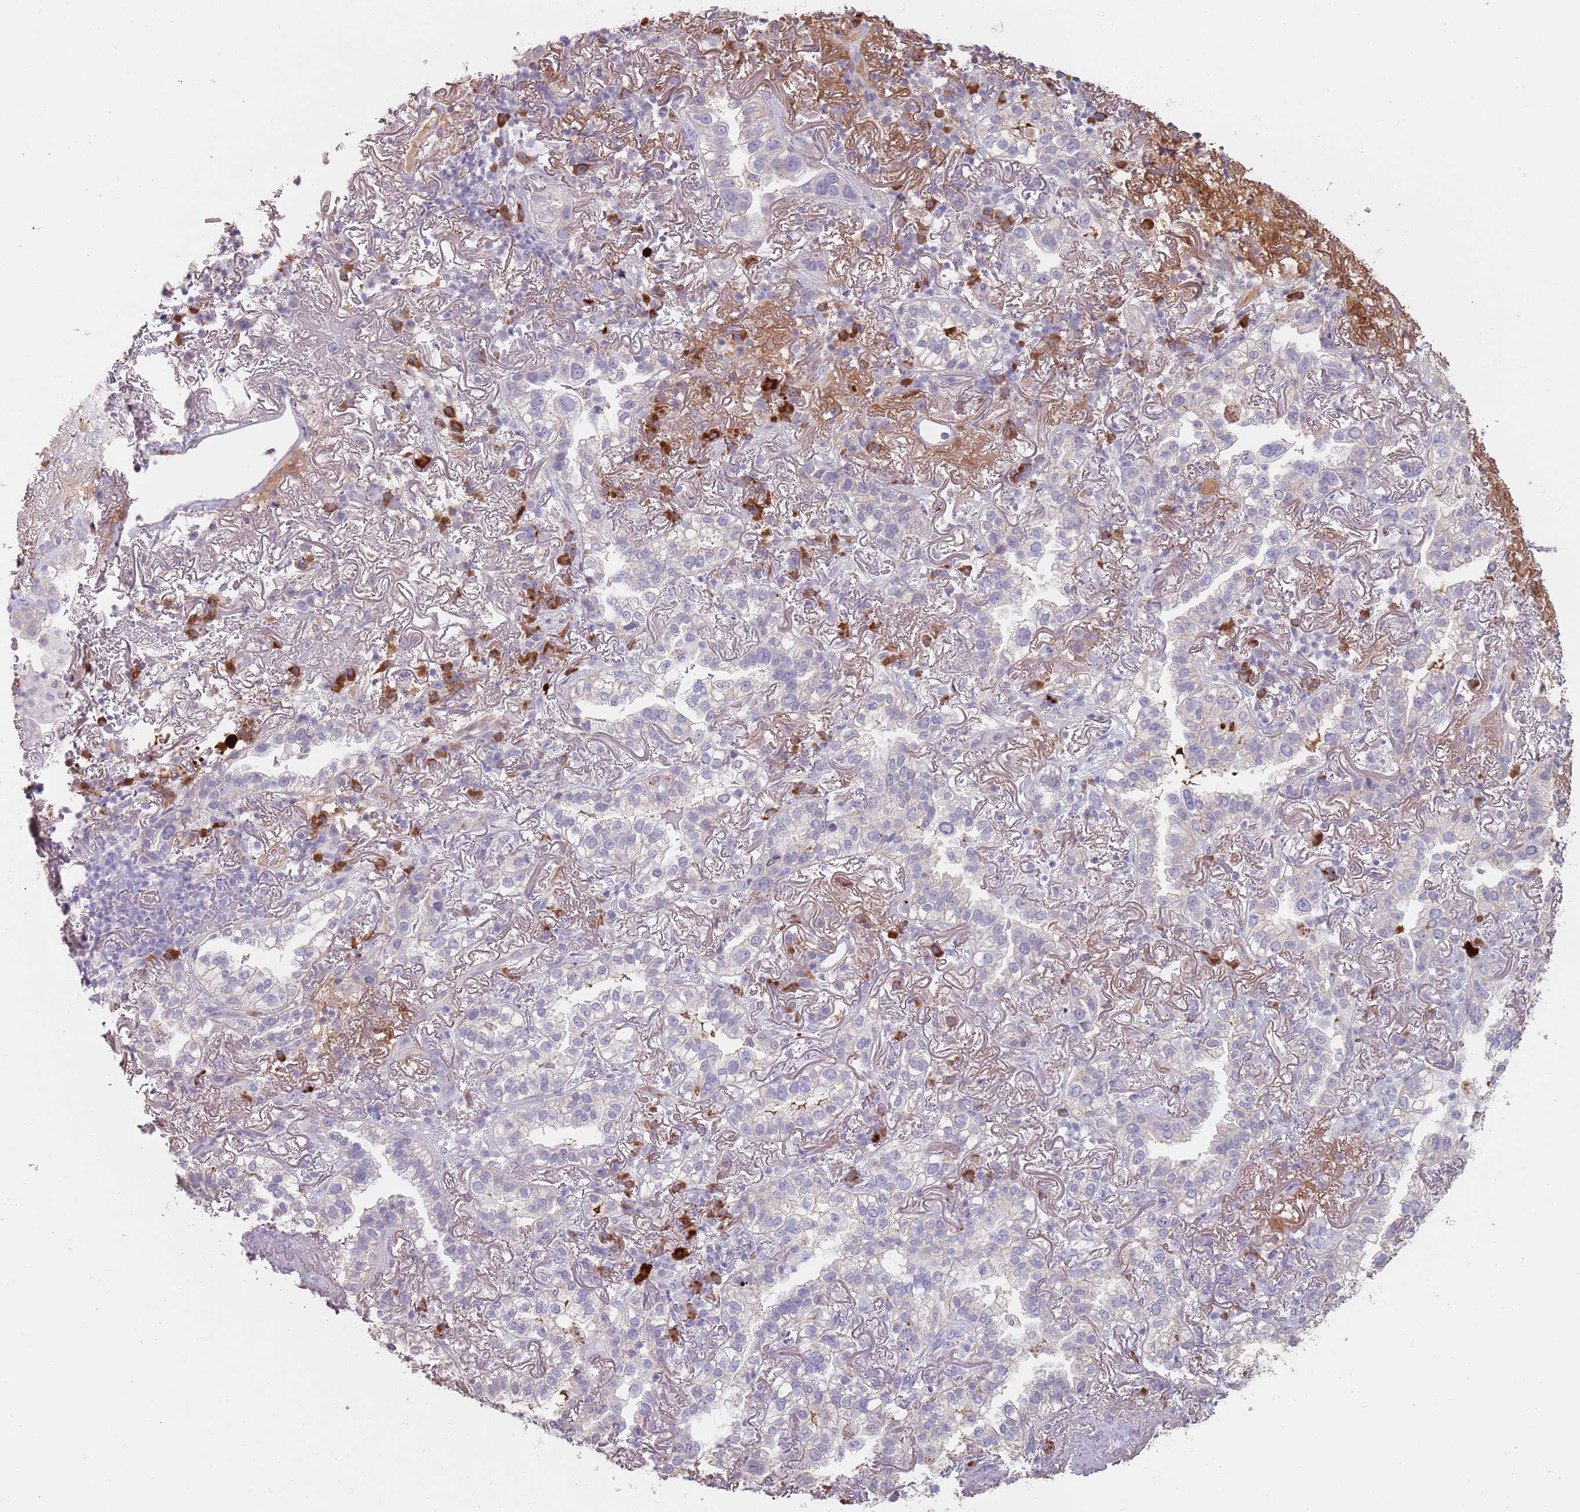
{"staining": {"intensity": "negative", "quantity": "none", "location": "none"}, "tissue": "lung cancer", "cell_type": "Tumor cells", "image_type": "cancer", "snomed": [{"axis": "morphology", "description": "Adenocarcinoma, NOS"}, {"axis": "topography", "description": "Lung"}], "caption": "Tumor cells are negative for protein expression in human lung cancer.", "gene": "STYK1", "patient": {"sex": "female", "age": 69}}